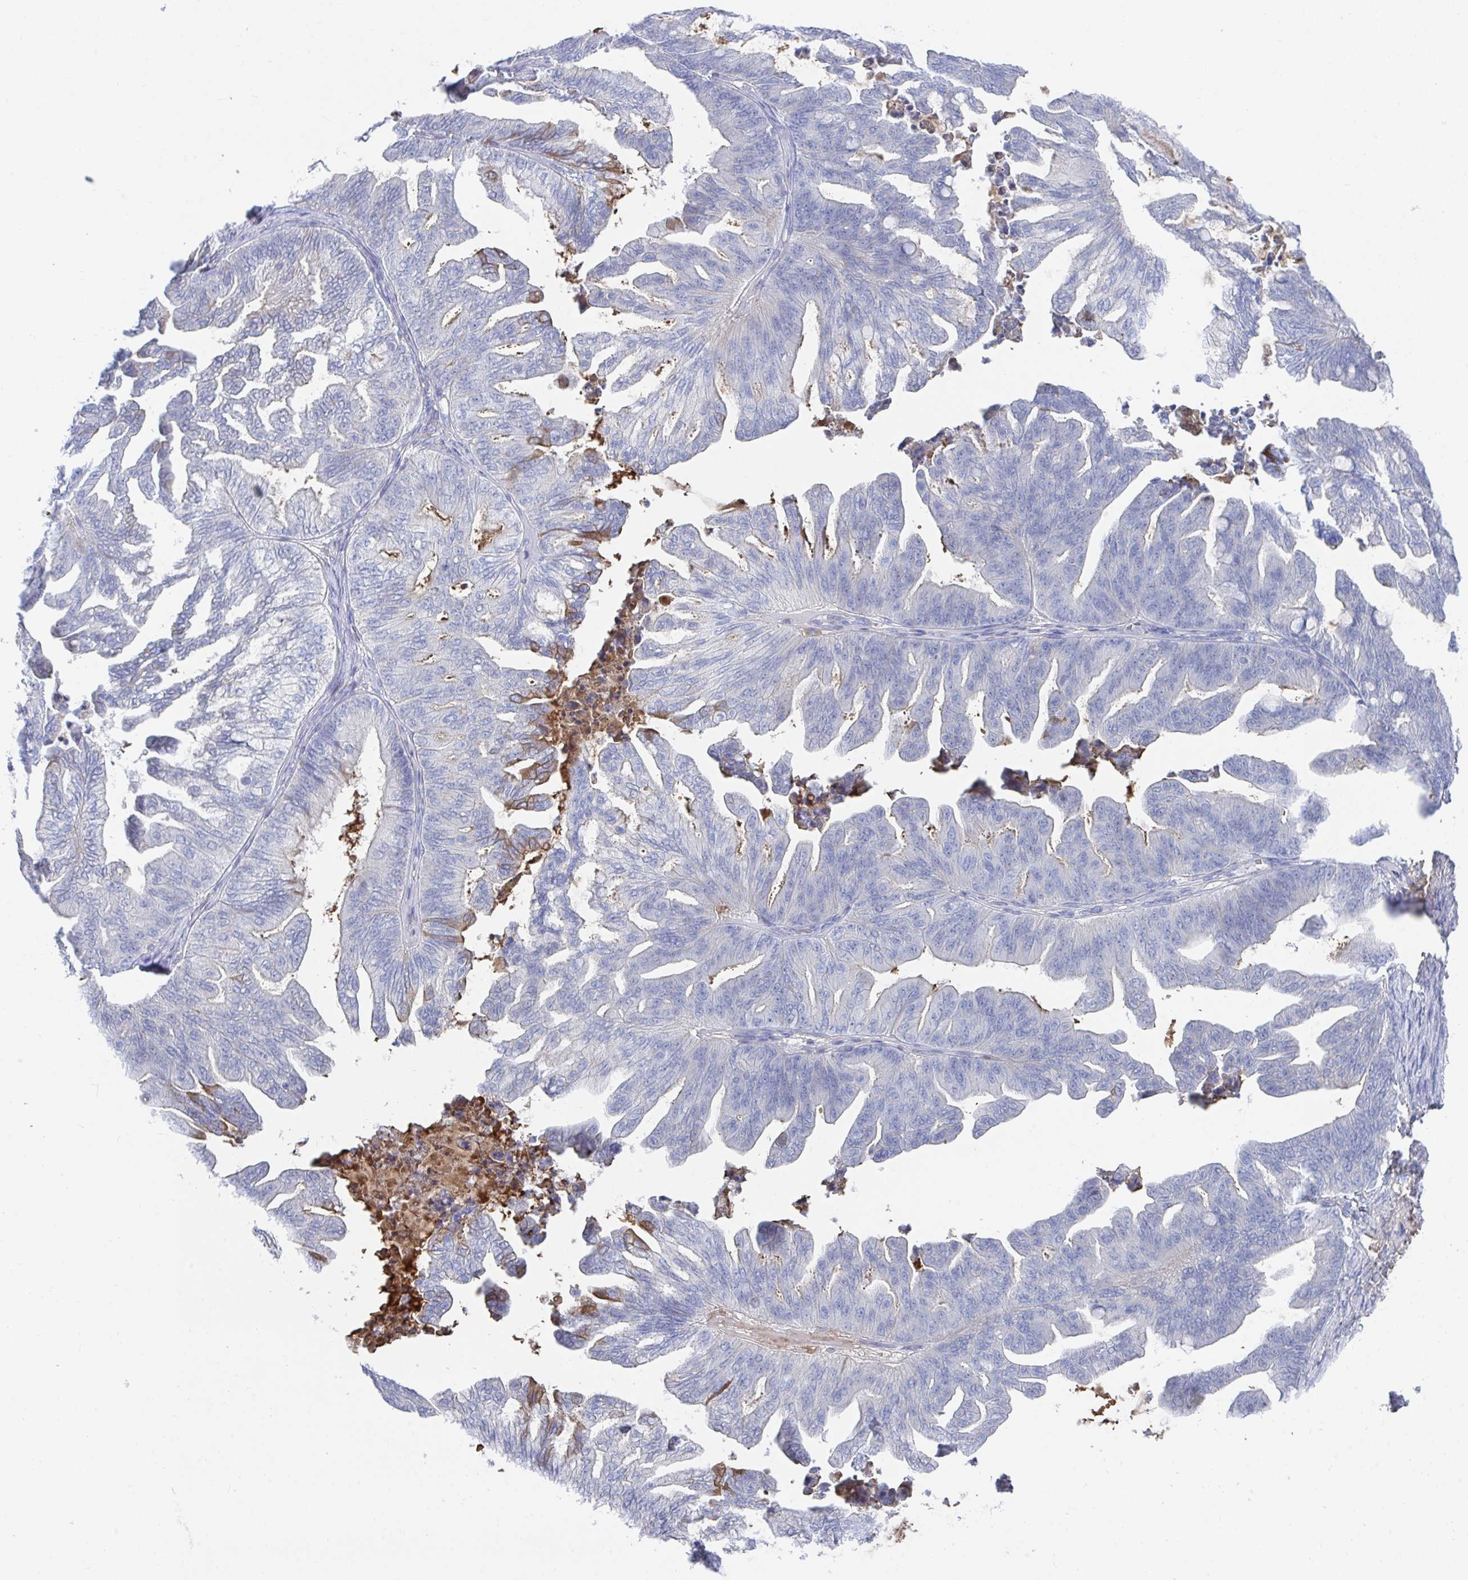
{"staining": {"intensity": "negative", "quantity": "none", "location": "none"}, "tissue": "ovarian cancer", "cell_type": "Tumor cells", "image_type": "cancer", "snomed": [{"axis": "morphology", "description": "Cystadenocarcinoma, mucinous, NOS"}, {"axis": "topography", "description": "Ovary"}], "caption": "Ovarian cancer (mucinous cystadenocarcinoma) was stained to show a protein in brown. There is no significant expression in tumor cells.", "gene": "TNFAIP6", "patient": {"sex": "female", "age": 67}}